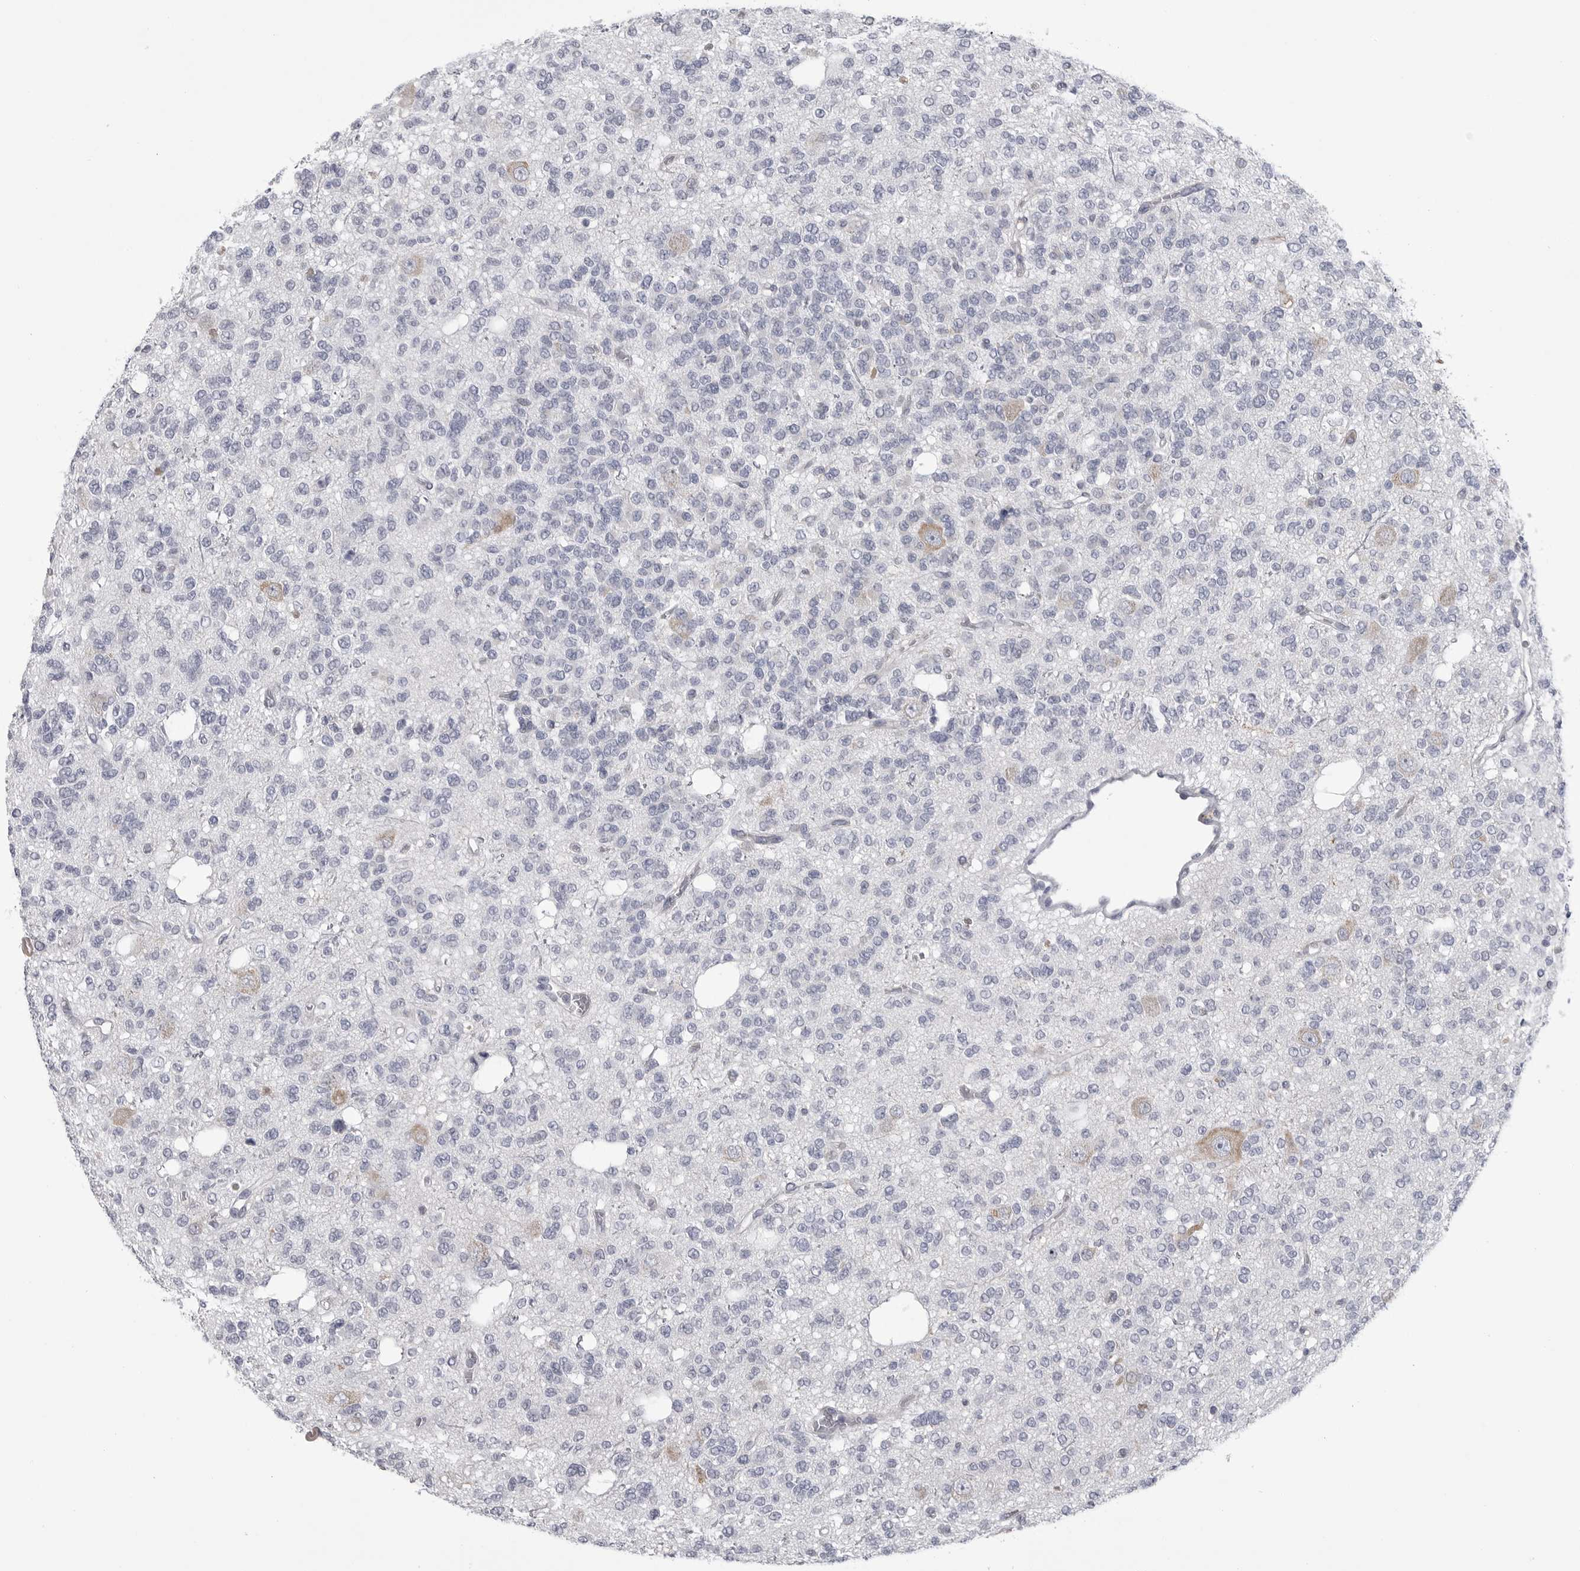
{"staining": {"intensity": "negative", "quantity": "none", "location": "none"}, "tissue": "glioma", "cell_type": "Tumor cells", "image_type": "cancer", "snomed": [{"axis": "morphology", "description": "Glioma, malignant, Low grade"}, {"axis": "topography", "description": "Brain"}], "caption": "Malignant glioma (low-grade) was stained to show a protein in brown. There is no significant staining in tumor cells. The staining is performed using DAB brown chromogen with nuclei counter-stained in using hematoxylin.", "gene": "FKBP2", "patient": {"sex": "male", "age": 38}}